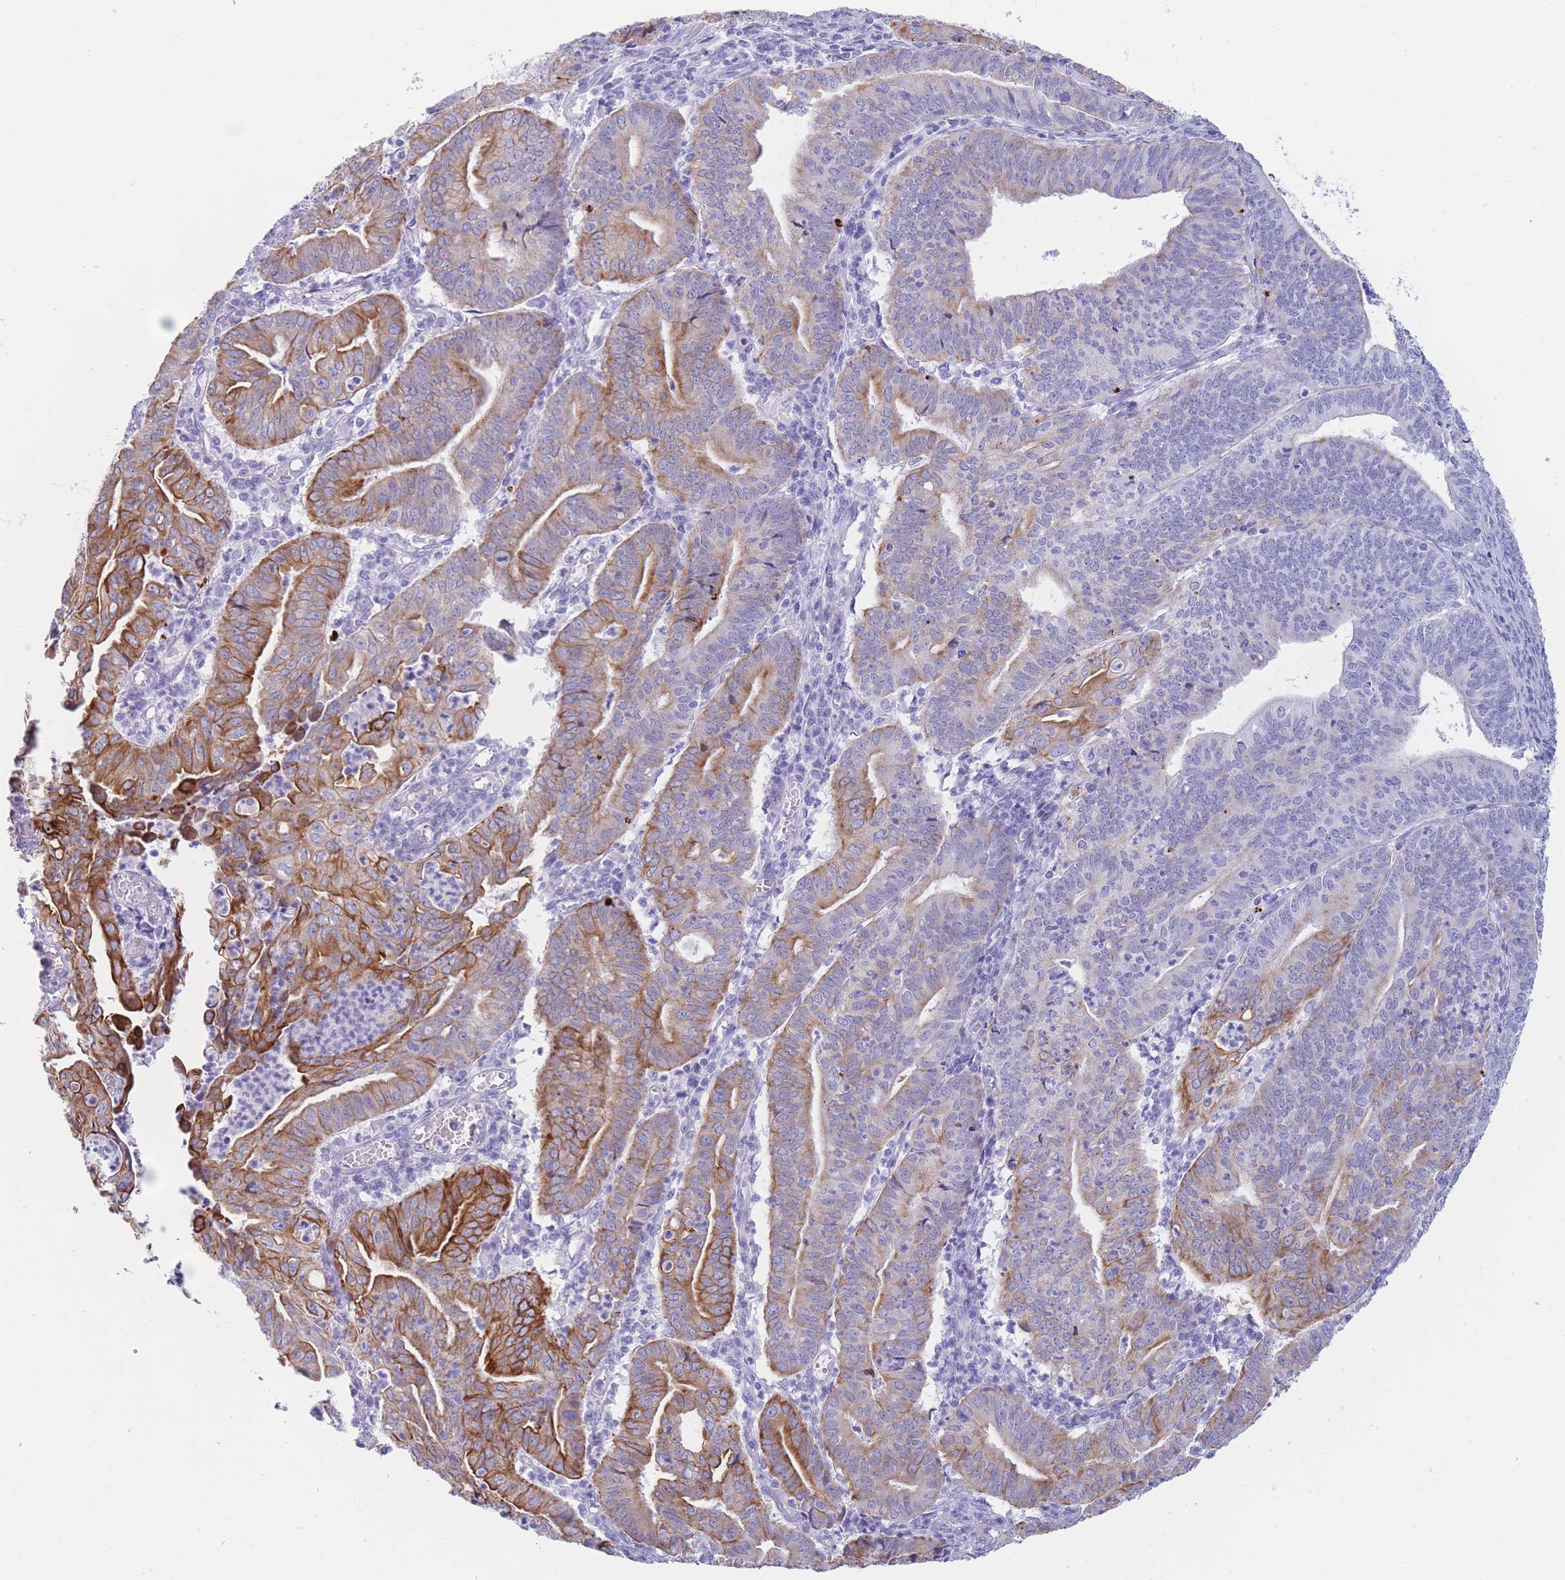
{"staining": {"intensity": "moderate", "quantity": "25%-75%", "location": "cytoplasmic/membranous"}, "tissue": "endometrial cancer", "cell_type": "Tumor cells", "image_type": "cancer", "snomed": [{"axis": "morphology", "description": "Adenocarcinoma, NOS"}, {"axis": "topography", "description": "Endometrium"}], "caption": "Protein analysis of endometrial cancer (adenocarcinoma) tissue demonstrates moderate cytoplasmic/membranous positivity in about 25%-75% of tumor cells. The staining was performed using DAB, with brown indicating positive protein expression. Nuclei are stained blue with hematoxylin.", "gene": "VWA8", "patient": {"sex": "female", "age": 60}}